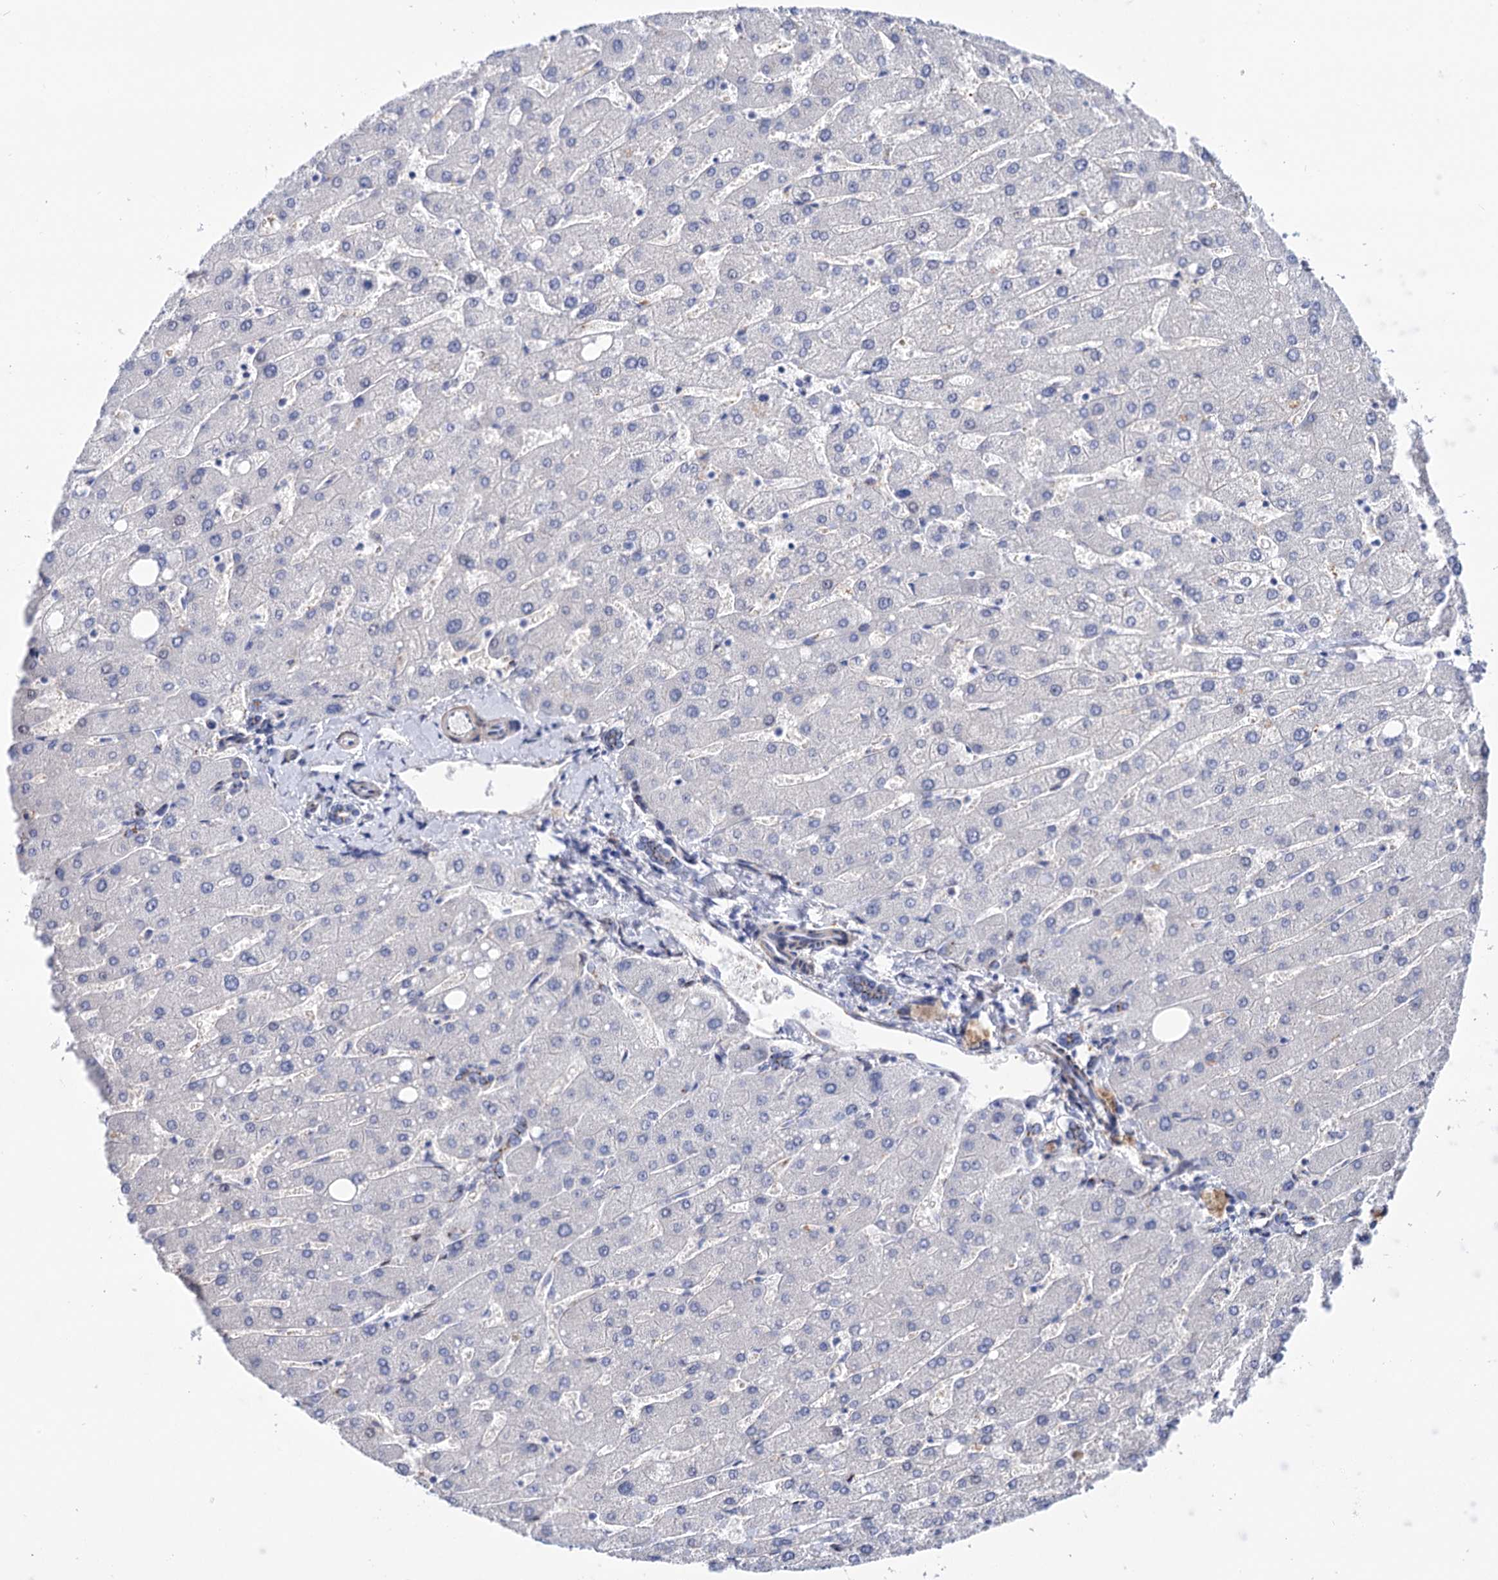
{"staining": {"intensity": "moderate", "quantity": "25%-75%", "location": "cytoplasmic/membranous"}, "tissue": "liver", "cell_type": "Cholangiocytes", "image_type": "normal", "snomed": [{"axis": "morphology", "description": "Normal tissue, NOS"}, {"axis": "topography", "description": "Liver"}], "caption": "Moderate cytoplasmic/membranous protein expression is appreciated in approximately 25%-75% of cholangiocytes in liver.", "gene": "C11orf96", "patient": {"sex": "male", "age": 55}}